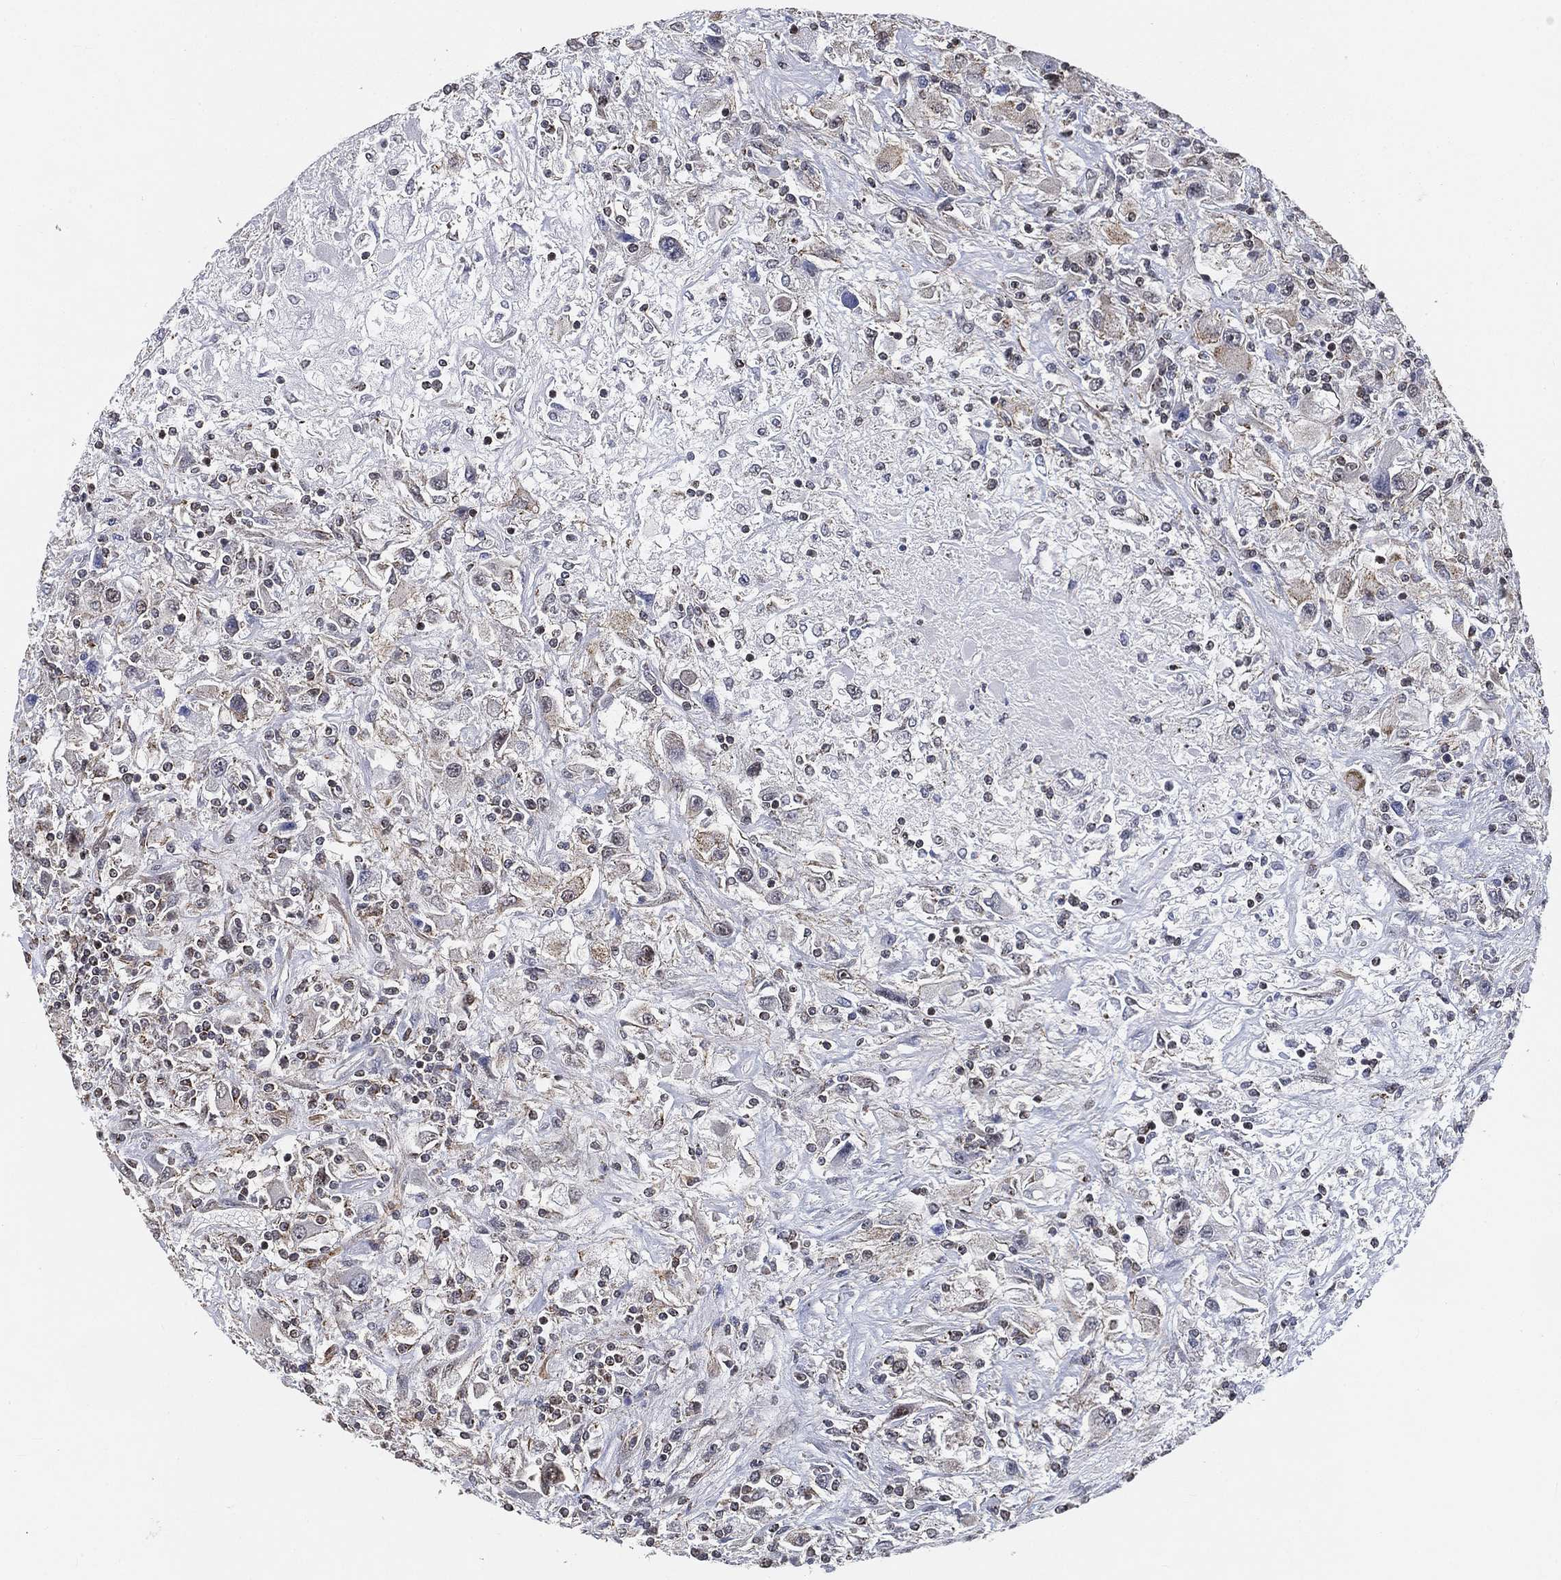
{"staining": {"intensity": "negative", "quantity": "none", "location": "none"}, "tissue": "renal cancer", "cell_type": "Tumor cells", "image_type": "cancer", "snomed": [{"axis": "morphology", "description": "Adenocarcinoma, NOS"}, {"axis": "topography", "description": "Kidney"}], "caption": "DAB immunohistochemical staining of human renal cancer demonstrates no significant expression in tumor cells.", "gene": "RSRC2", "patient": {"sex": "female", "age": 67}}